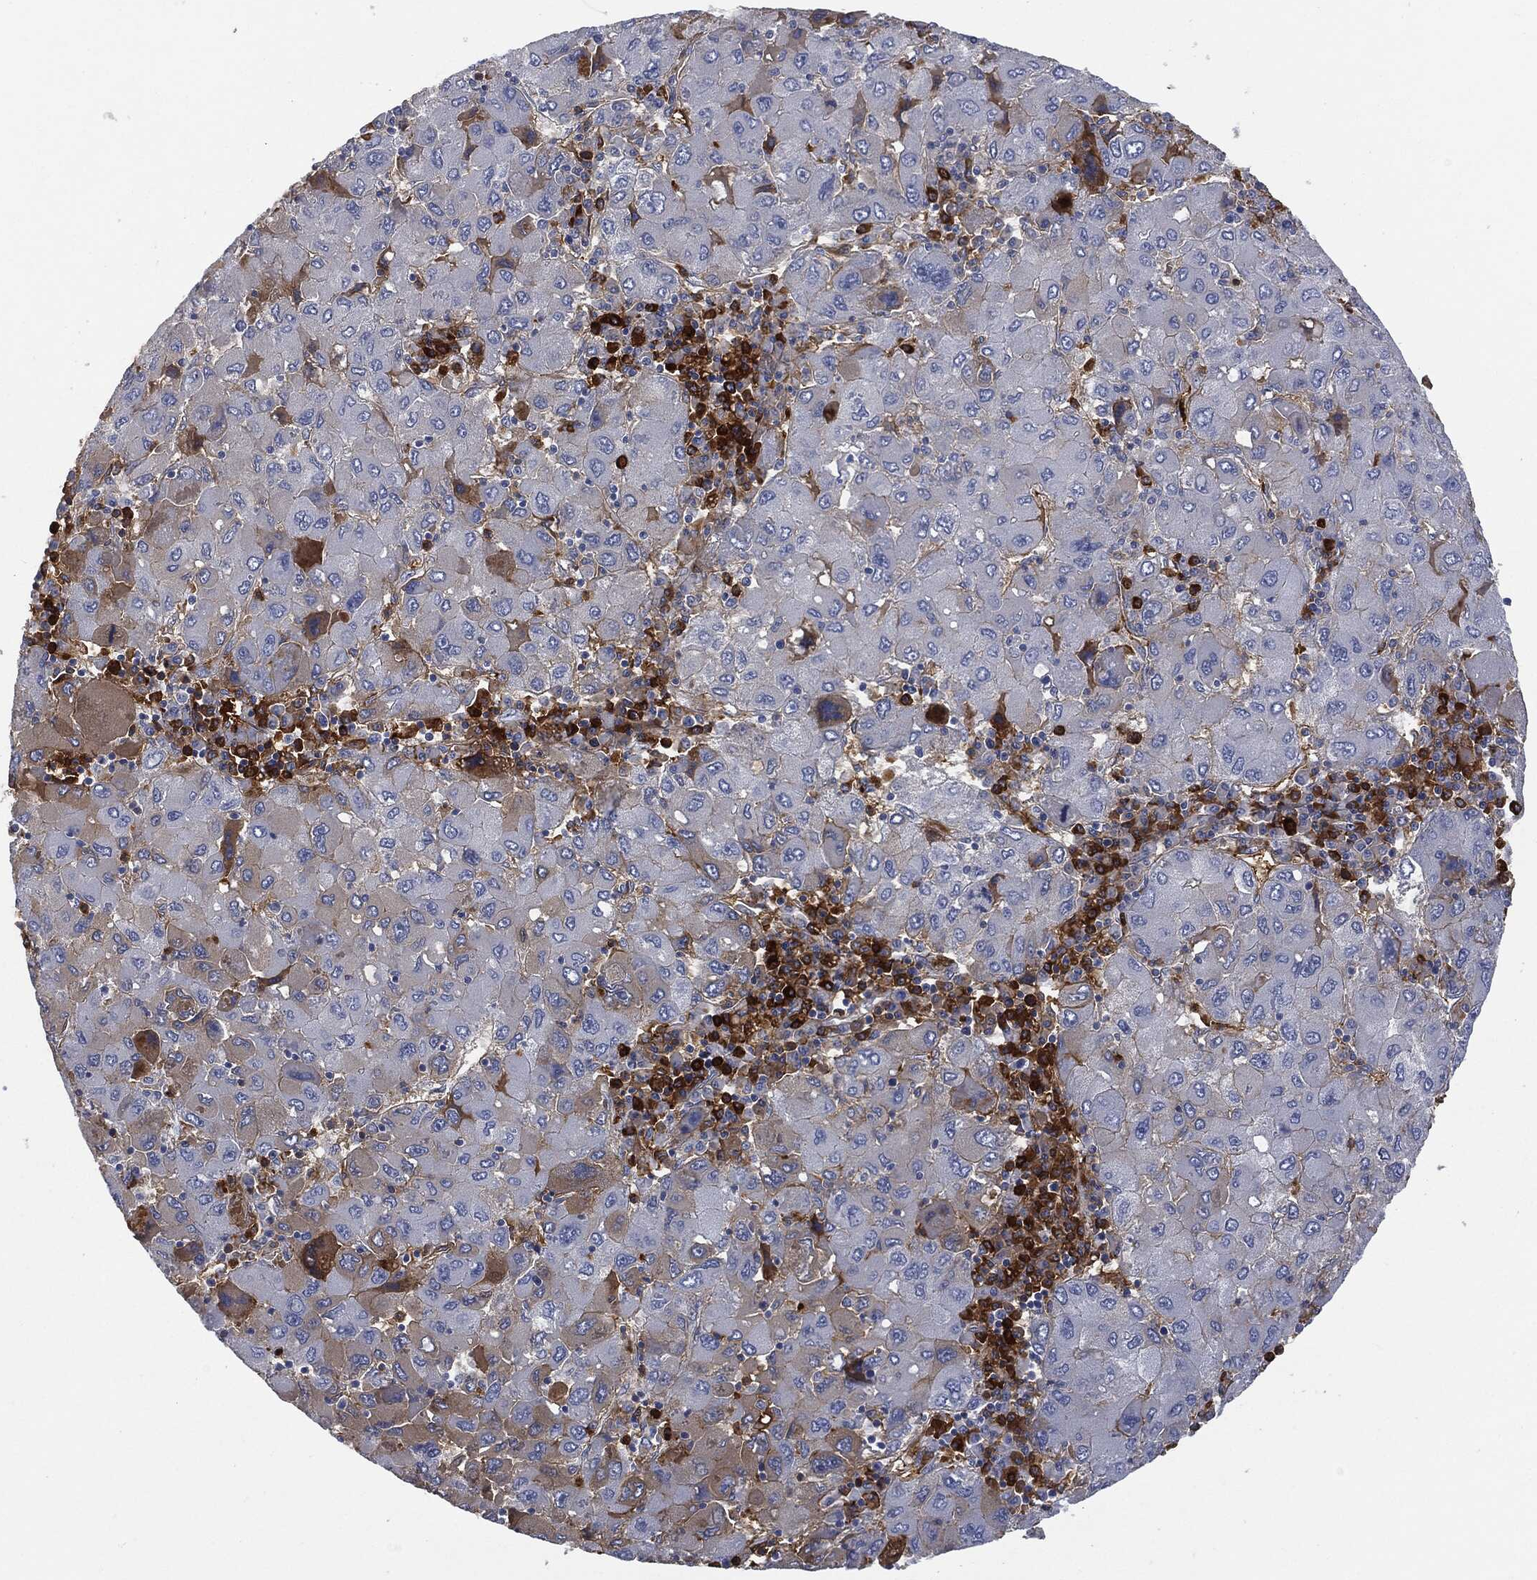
{"staining": {"intensity": "weak", "quantity": "<25%", "location": "cytoplasmic/membranous"}, "tissue": "liver cancer", "cell_type": "Tumor cells", "image_type": "cancer", "snomed": [{"axis": "morphology", "description": "Carcinoma, Hepatocellular, NOS"}, {"axis": "topography", "description": "Liver"}], "caption": "Immunohistochemistry (IHC) histopathology image of neoplastic tissue: liver hepatocellular carcinoma stained with DAB (3,3'-diaminobenzidine) shows no significant protein staining in tumor cells.", "gene": "BTK", "patient": {"sex": "male", "age": 75}}